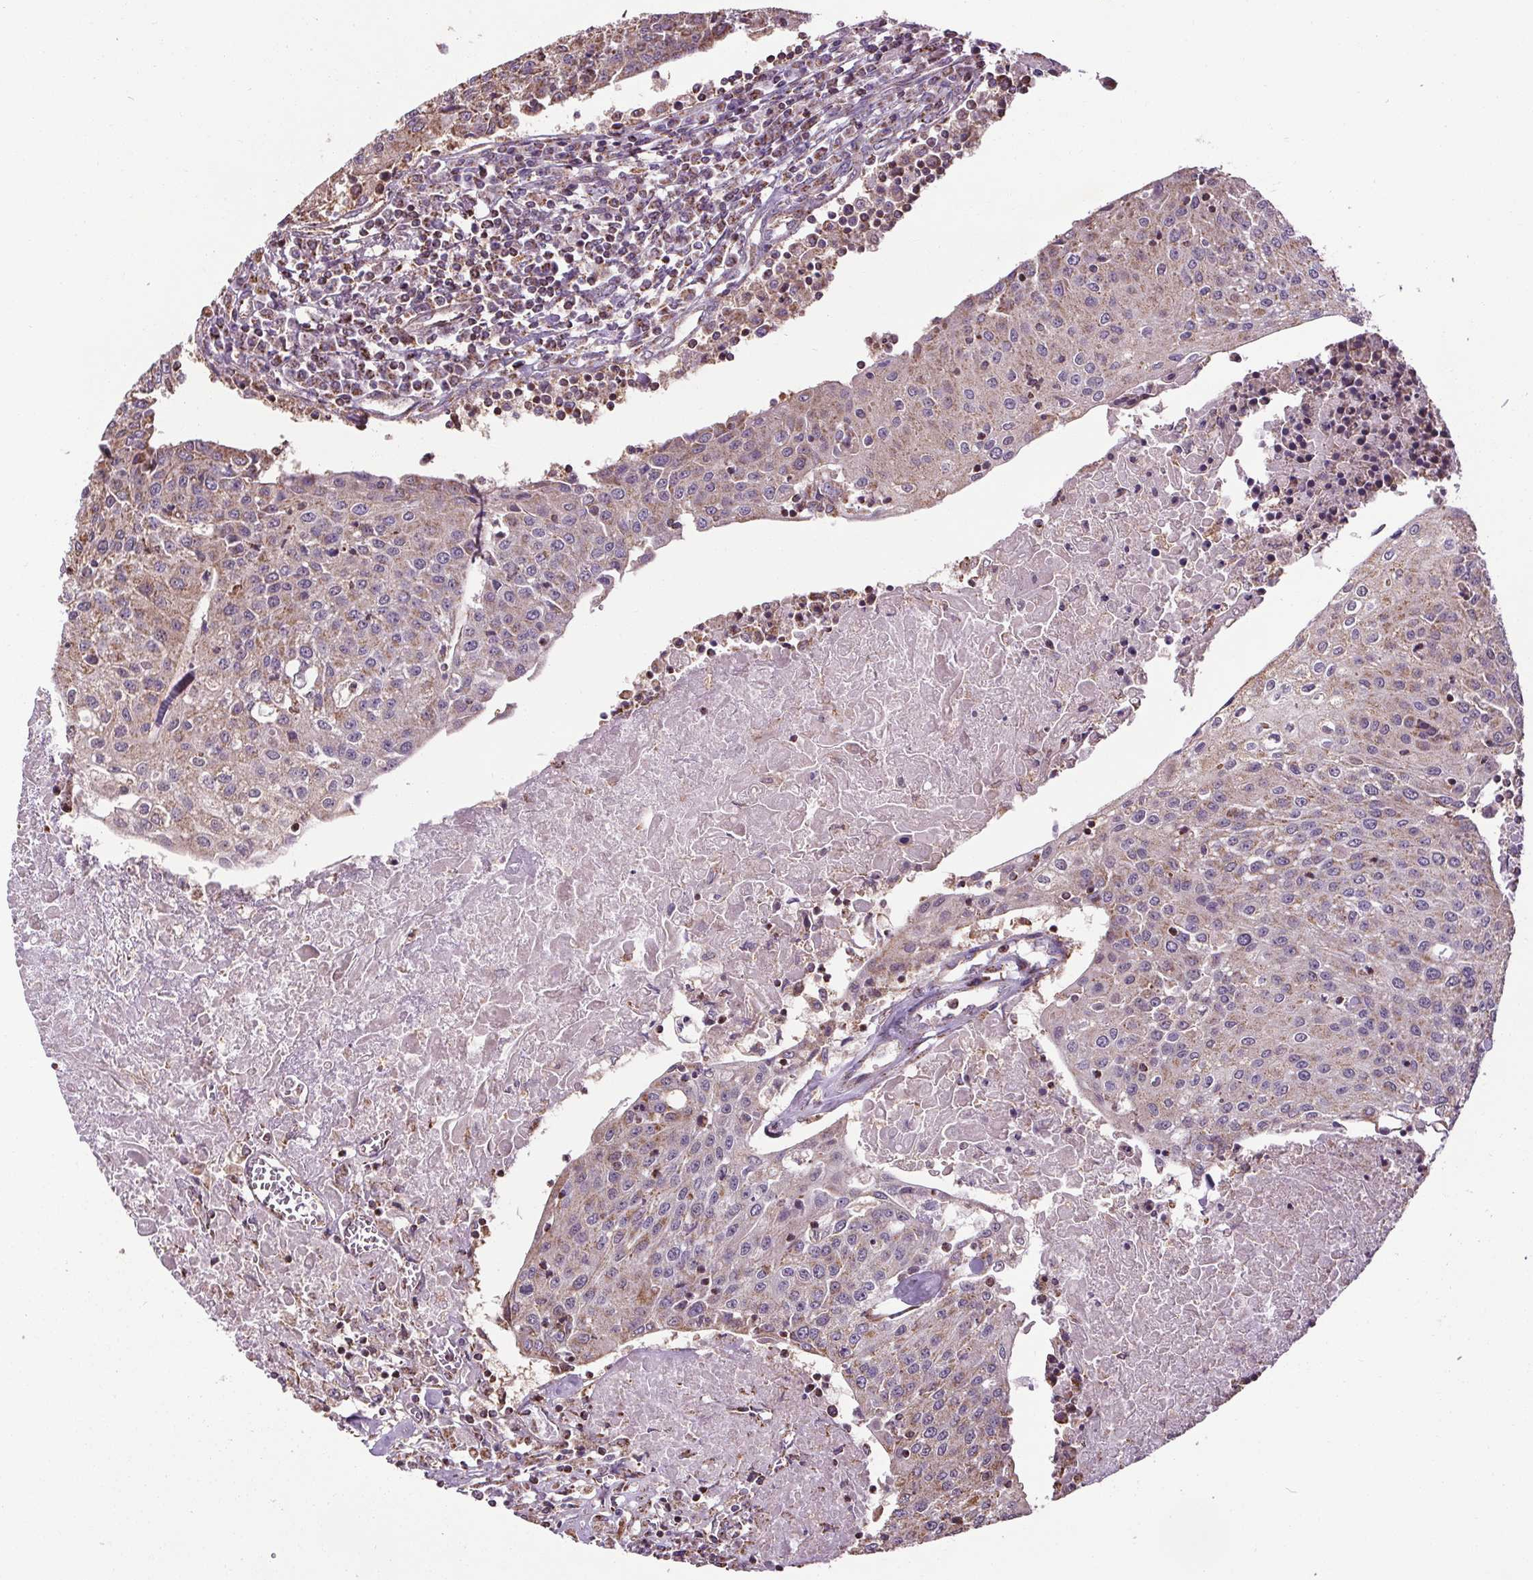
{"staining": {"intensity": "weak", "quantity": ">75%", "location": "cytoplasmic/membranous"}, "tissue": "urothelial cancer", "cell_type": "Tumor cells", "image_type": "cancer", "snomed": [{"axis": "morphology", "description": "Urothelial carcinoma, High grade"}, {"axis": "topography", "description": "Urinary bladder"}], "caption": "Urothelial cancer was stained to show a protein in brown. There is low levels of weak cytoplasmic/membranous expression in about >75% of tumor cells.", "gene": "ZNF548", "patient": {"sex": "female", "age": 85}}